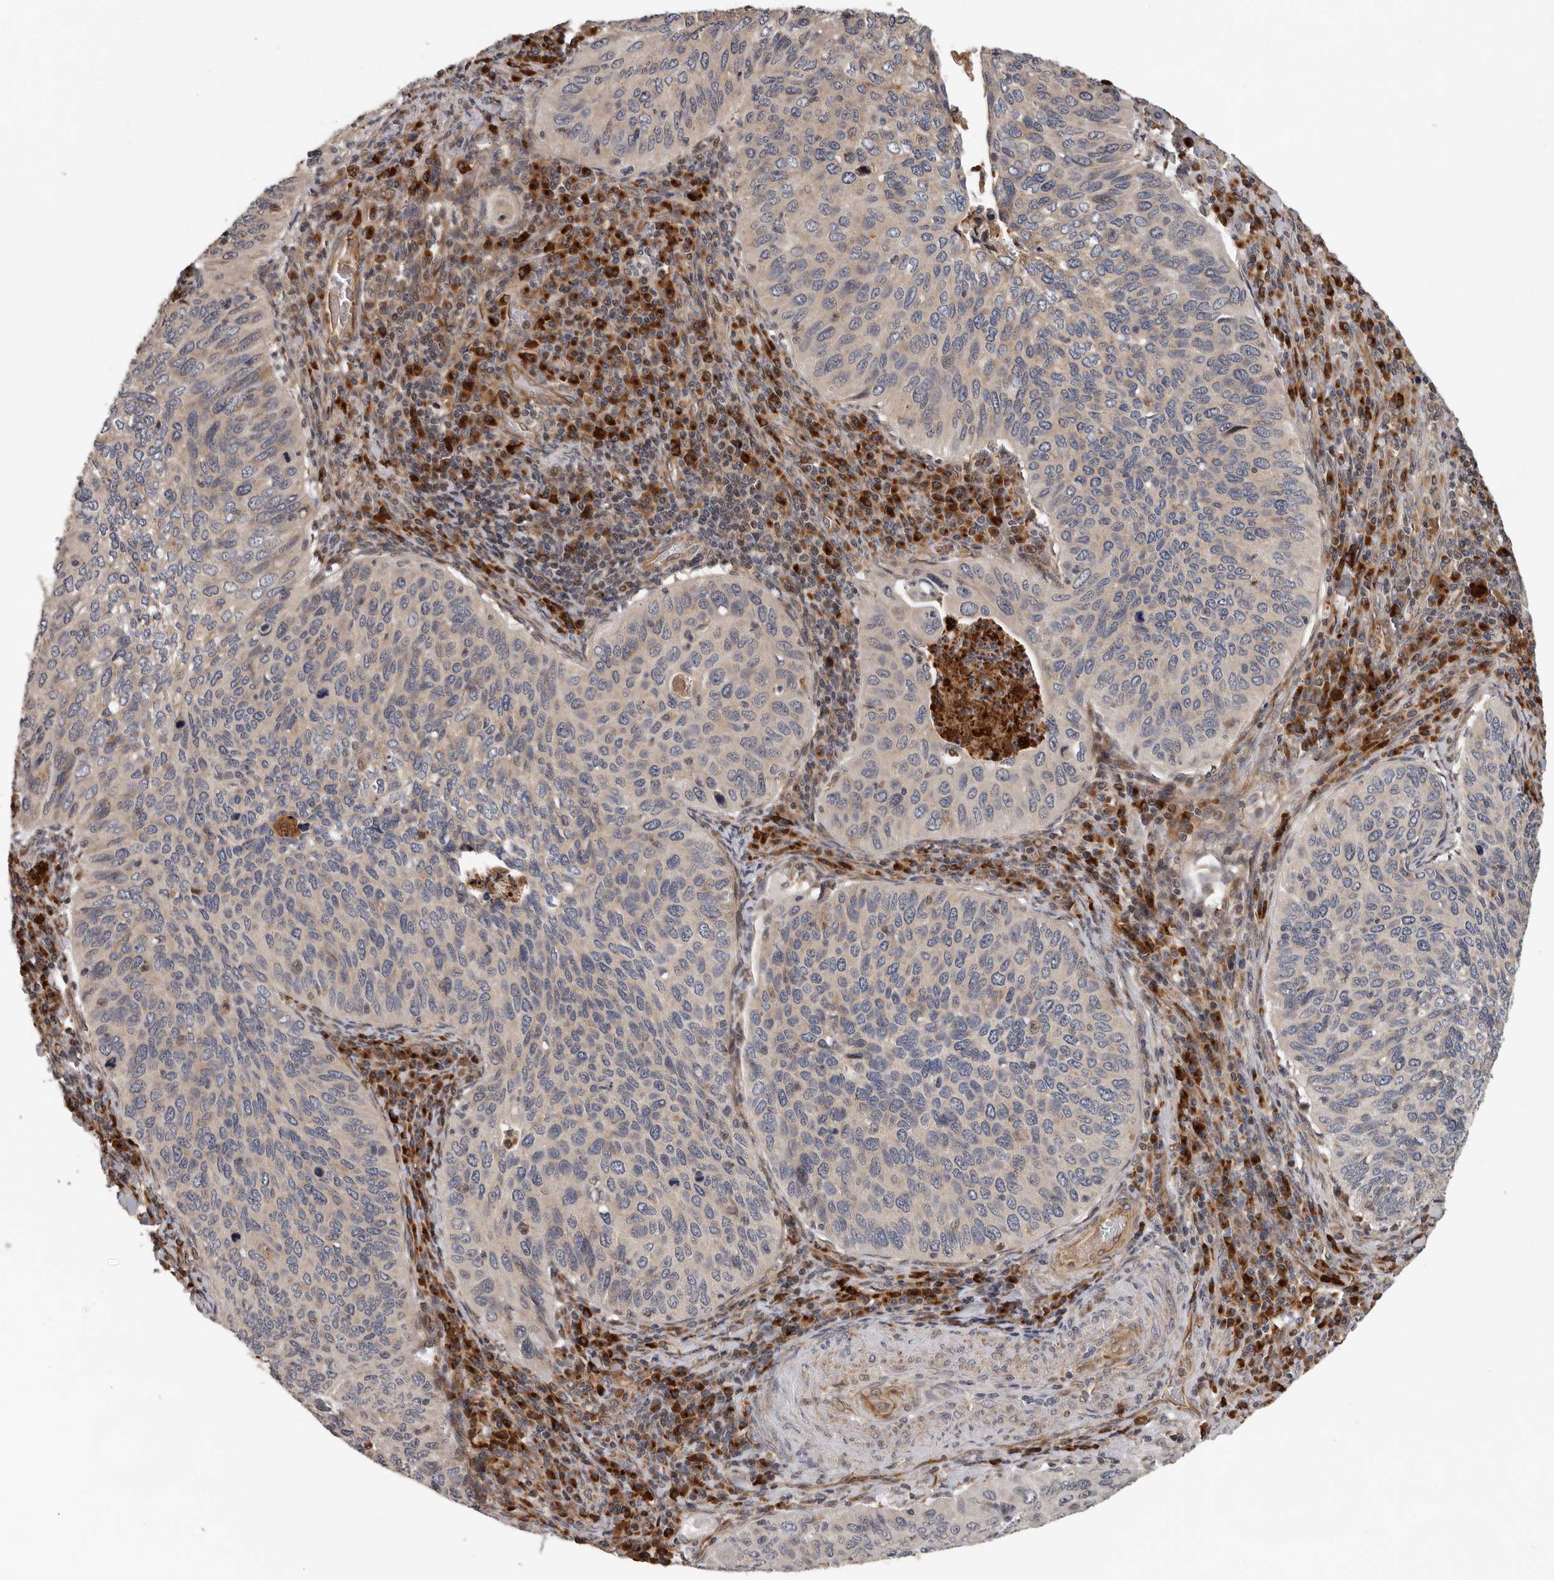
{"staining": {"intensity": "negative", "quantity": "none", "location": "none"}, "tissue": "cervical cancer", "cell_type": "Tumor cells", "image_type": "cancer", "snomed": [{"axis": "morphology", "description": "Squamous cell carcinoma, NOS"}, {"axis": "topography", "description": "Cervix"}], "caption": "This is a photomicrograph of immunohistochemistry staining of cervical squamous cell carcinoma, which shows no staining in tumor cells.", "gene": "RNF157", "patient": {"sex": "female", "age": 38}}